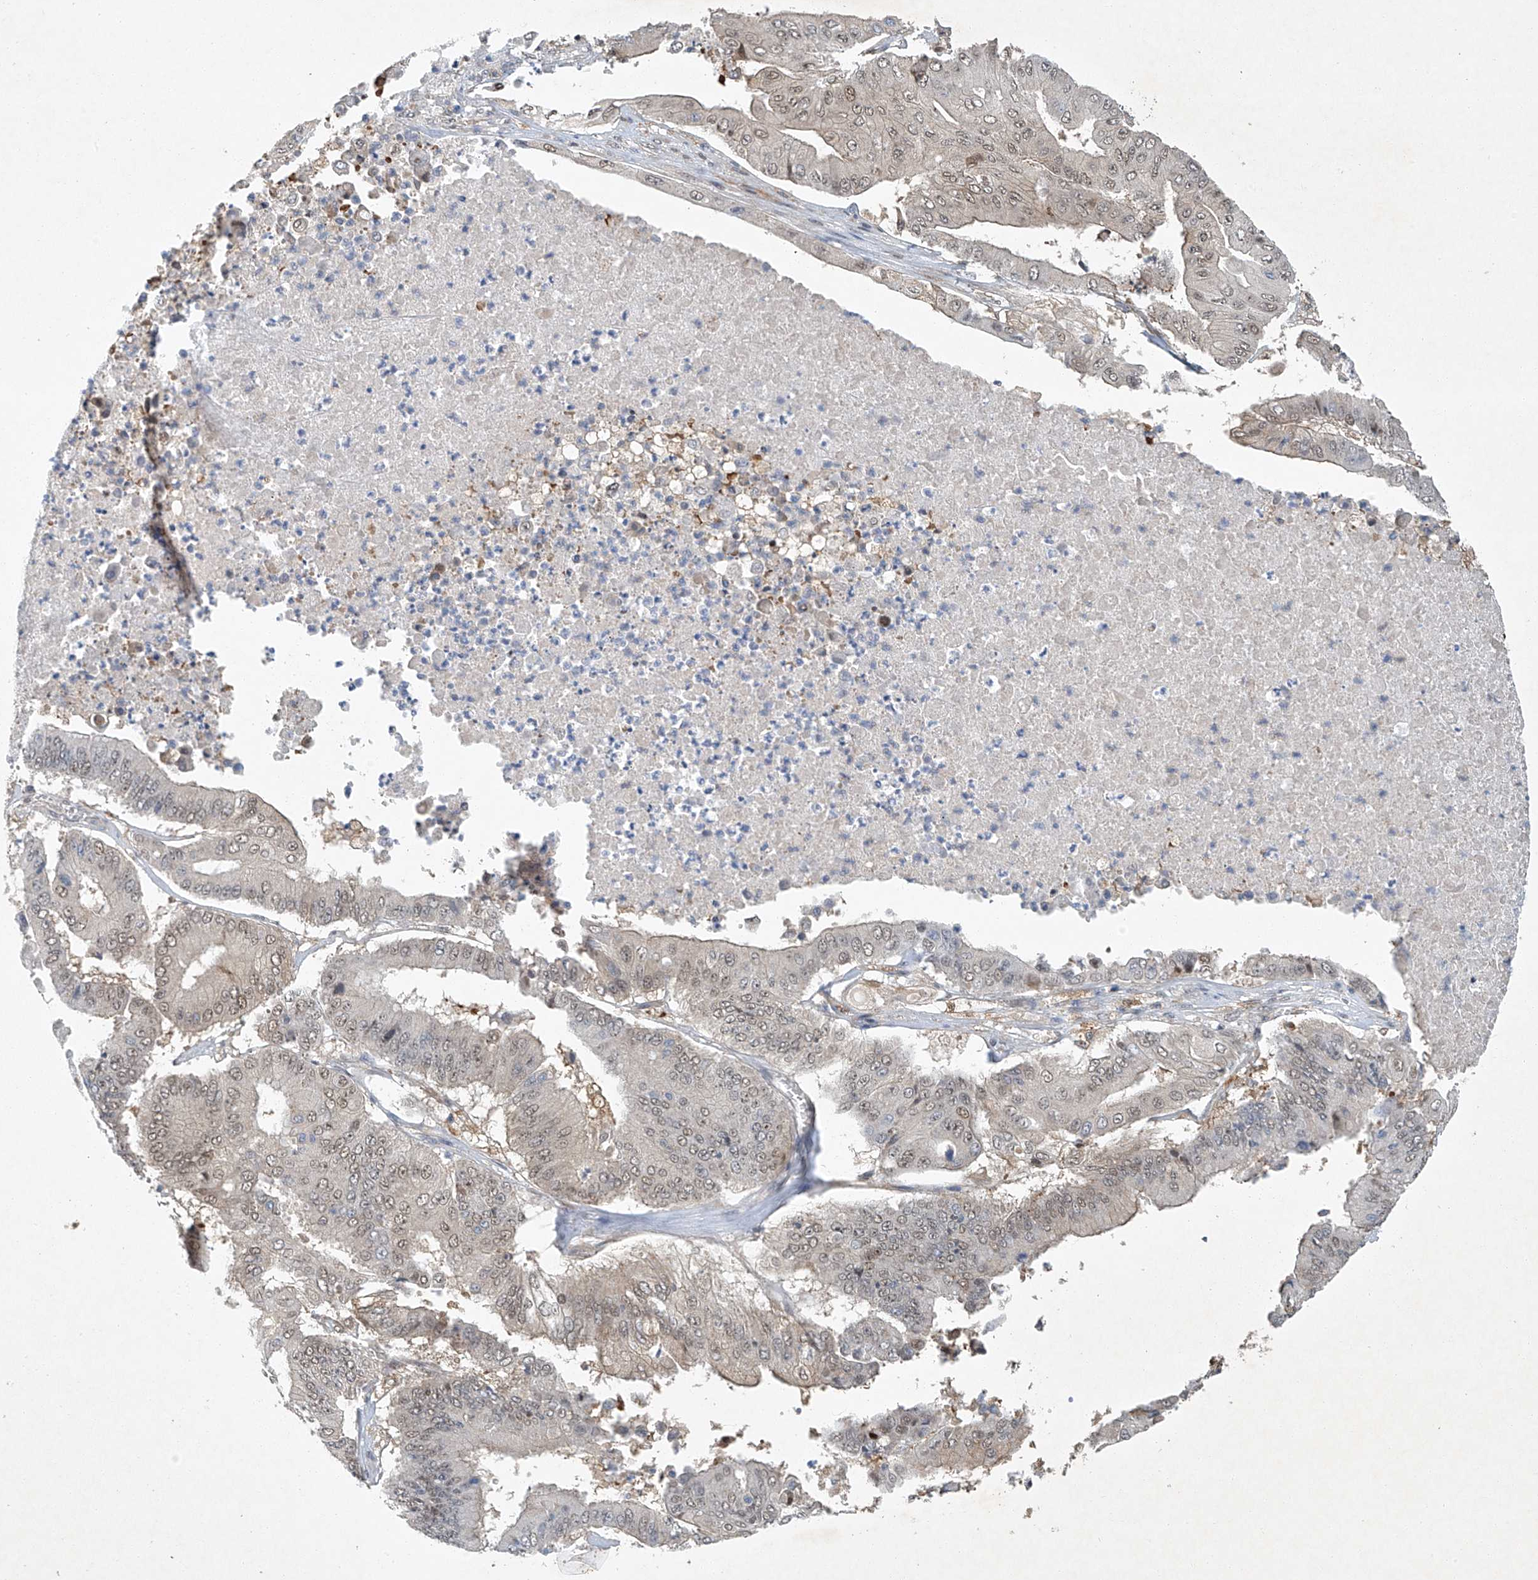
{"staining": {"intensity": "weak", "quantity": ">75%", "location": "nuclear"}, "tissue": "pancreatic cancer", "cell_type": "Tumor cells", "image_type": "cancer", "snomed": [{"axis": "morphology", "description": "Adenocarcinoma, NOS"}, {"axis": "topography", "description": "Pancreas"}], "caption": "Pancreatic adenocarcinoma tissue displays weak nuclear positivity in about >75% of tumor cells", "gene": "TAF8", "patient": {"sex": "female", "age": 77}}